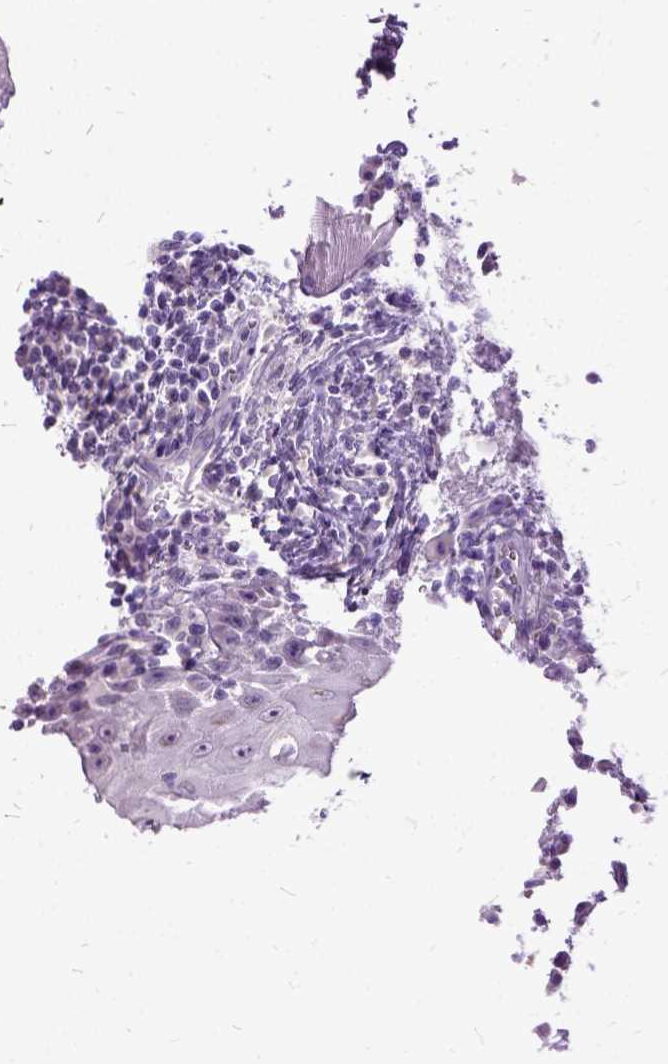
{"staining": {"intensity": "negative", "quantity": "none", "location": "none"}, "tissue": "head and neck cancer", "cell_type": "Tumor cells", "image_type": "cancer", "snomed": [{"axis": "morphology", "description": "Squamous cell carcinoma, NOS"}, {"axis": "topography", "description": "Head-Neck"}], "caption": "Tumor cells are negative for protein expression in human squamous cell carcinoma (head and neck). The staining was performed using DAB (3,3'-diaminobenzidine) to visualize the protein expression in brown, while the nuclei were stained in blue with hematoxylin (Magnification: 20x).", "gene": "MME", "patient": {"sex": "male", "age": 52}}